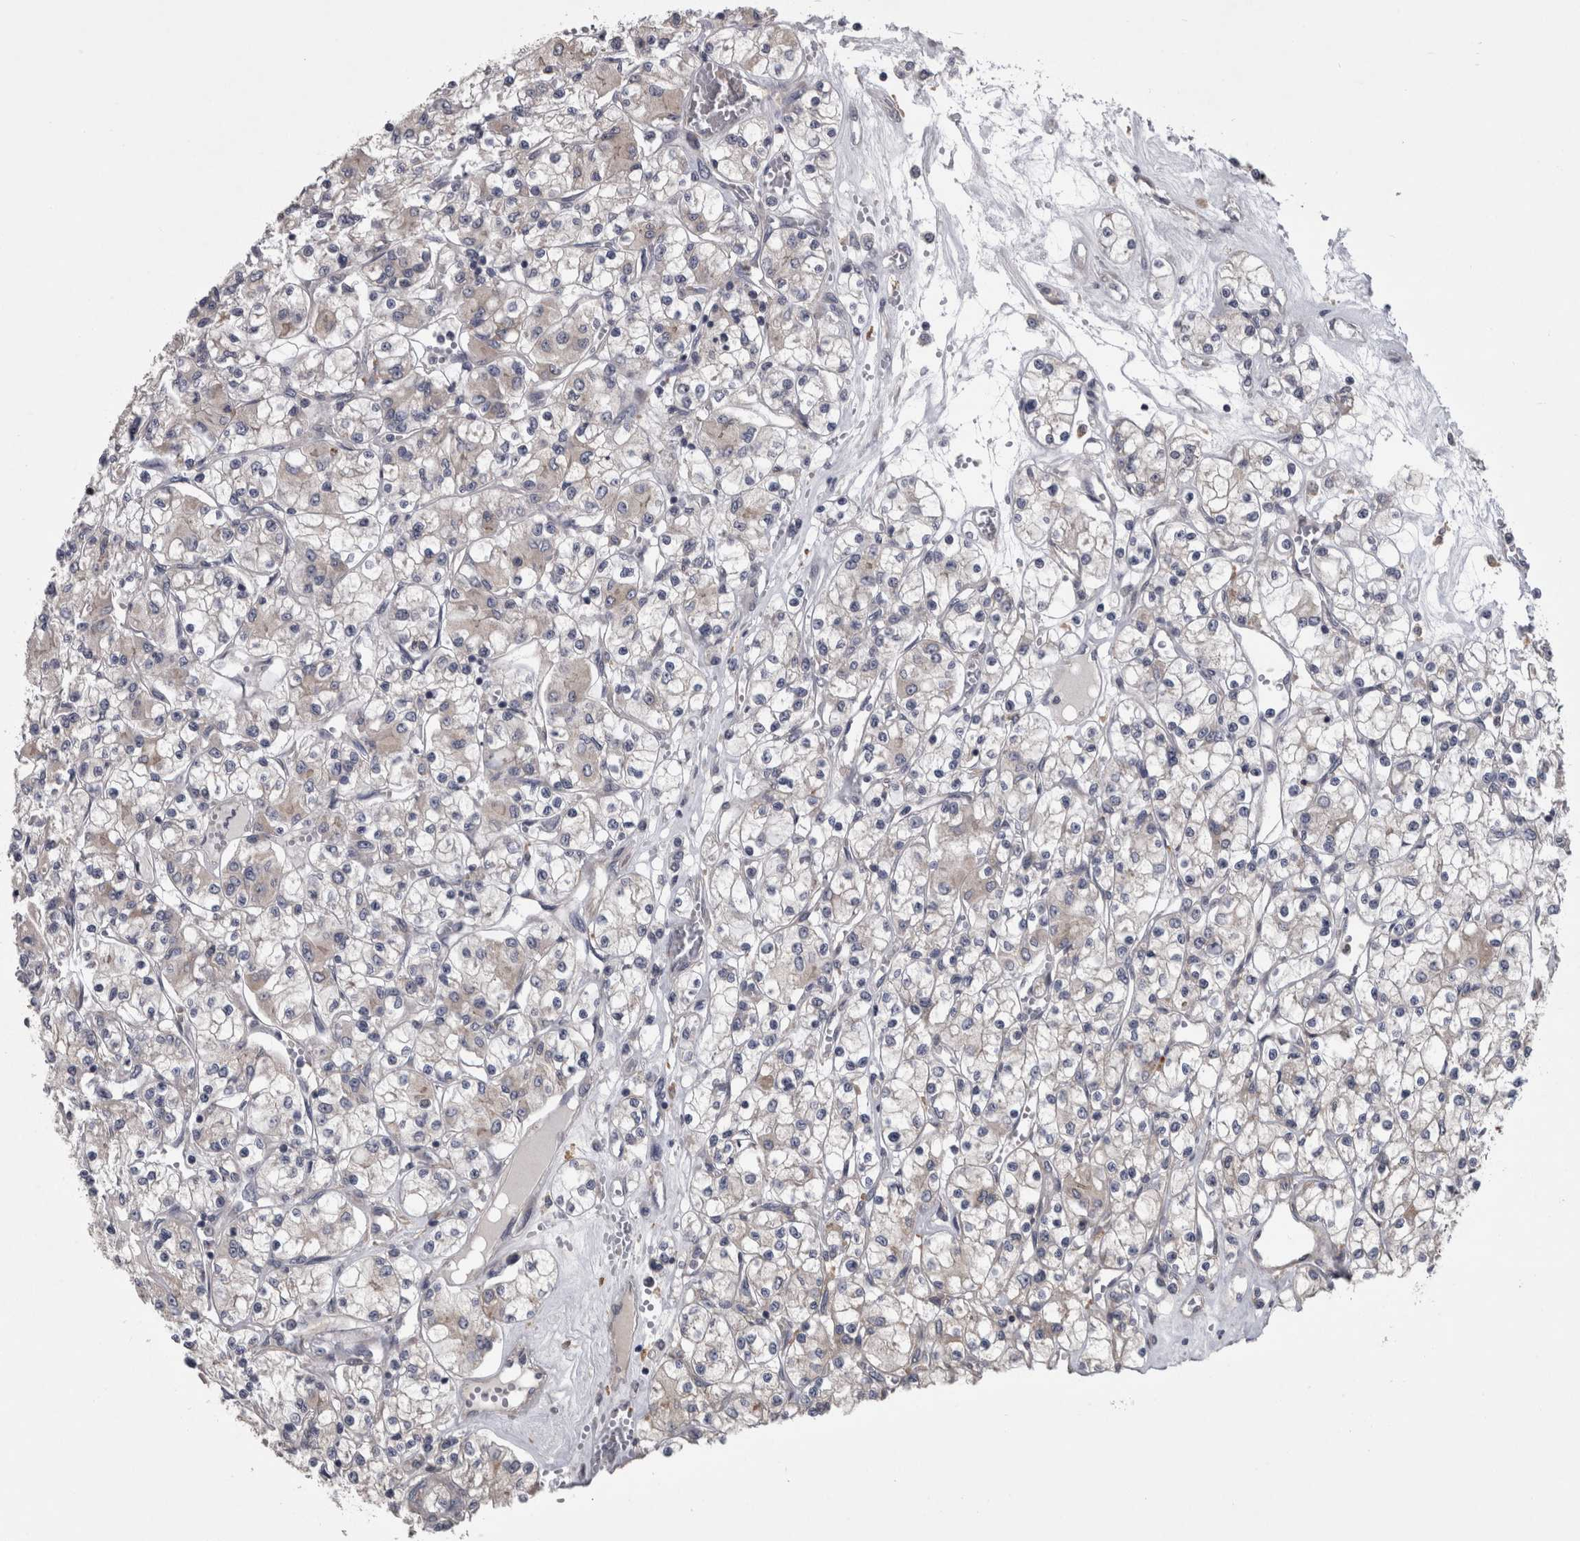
{"staining": {"intensity": "negative", "quantity": "none", "location": "none"}, "tissue": "renal cancer", "cell_type": "Tumor cells", "image_type": "cancer", "snomed": [{"axis": "morphology", "description": "Adenocarcinoma, NOS"}, {"axis": "topography", "description": "Kidney"}], "caption": "A high-resolution photomicrograph shows immunohistochemistry (IHC) staining of adenocarcinoma (renal), which displays no significant expression in tumor cells. The staining was performed using DAB to visualize the protein expression in brown, while the nuclei were stained in blue with hematoxylin (Magnification: 20x).", "gene": "PRKCI", "patient": {"sex": "female", "age": 59}}